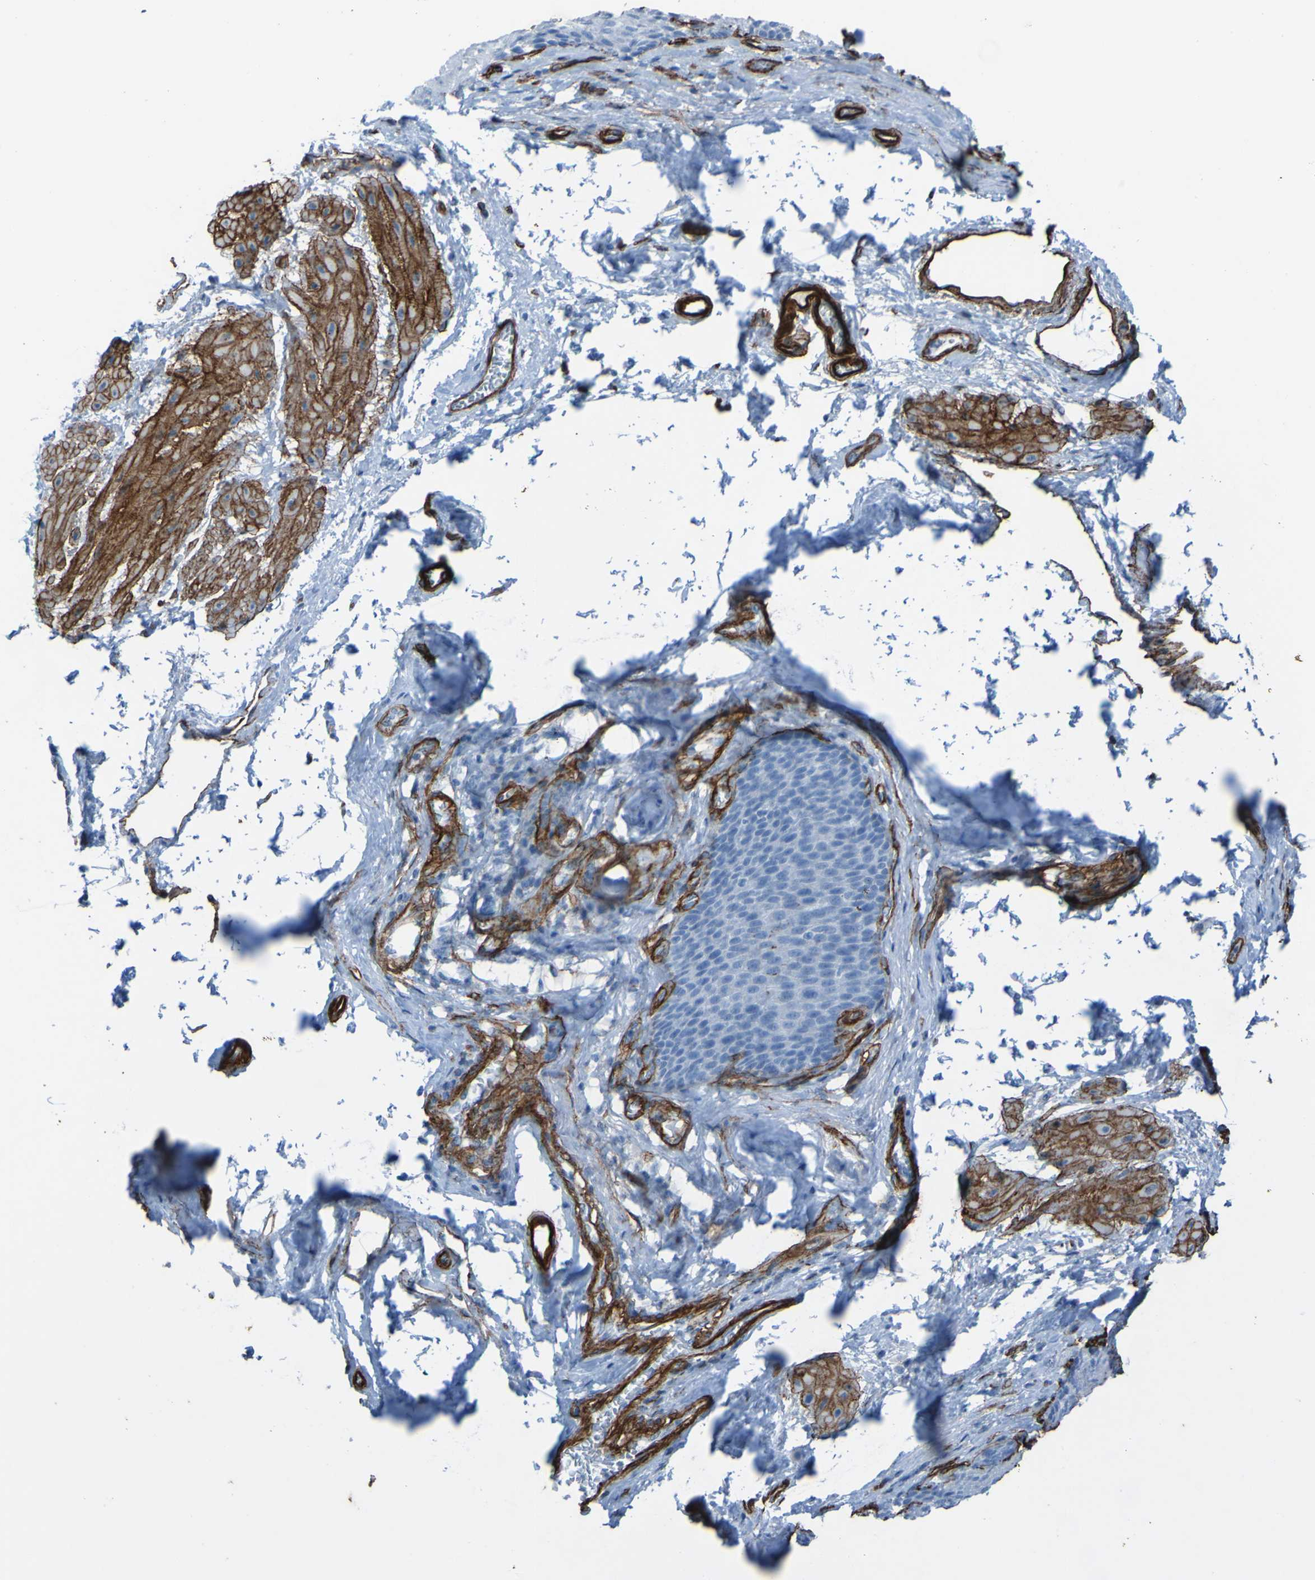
{"staining": {"intensity": "negative", "quantity": "none", "location": "none"}, "tissue": "esophagus", "cell_type": "Squamous epithelial cells", "image_type": "normal", "snomed": [{"axis": "morphology", "description": "Normal tissue, NOS"}, {"axis": "topography", "description": "Esophagus"}], "caption": "The photomicrograph reveals no staining of squamous epithelial cells in normal esophagus.", "gene": "COL4A2", "patient": {"sex": "male", "age": 48}}